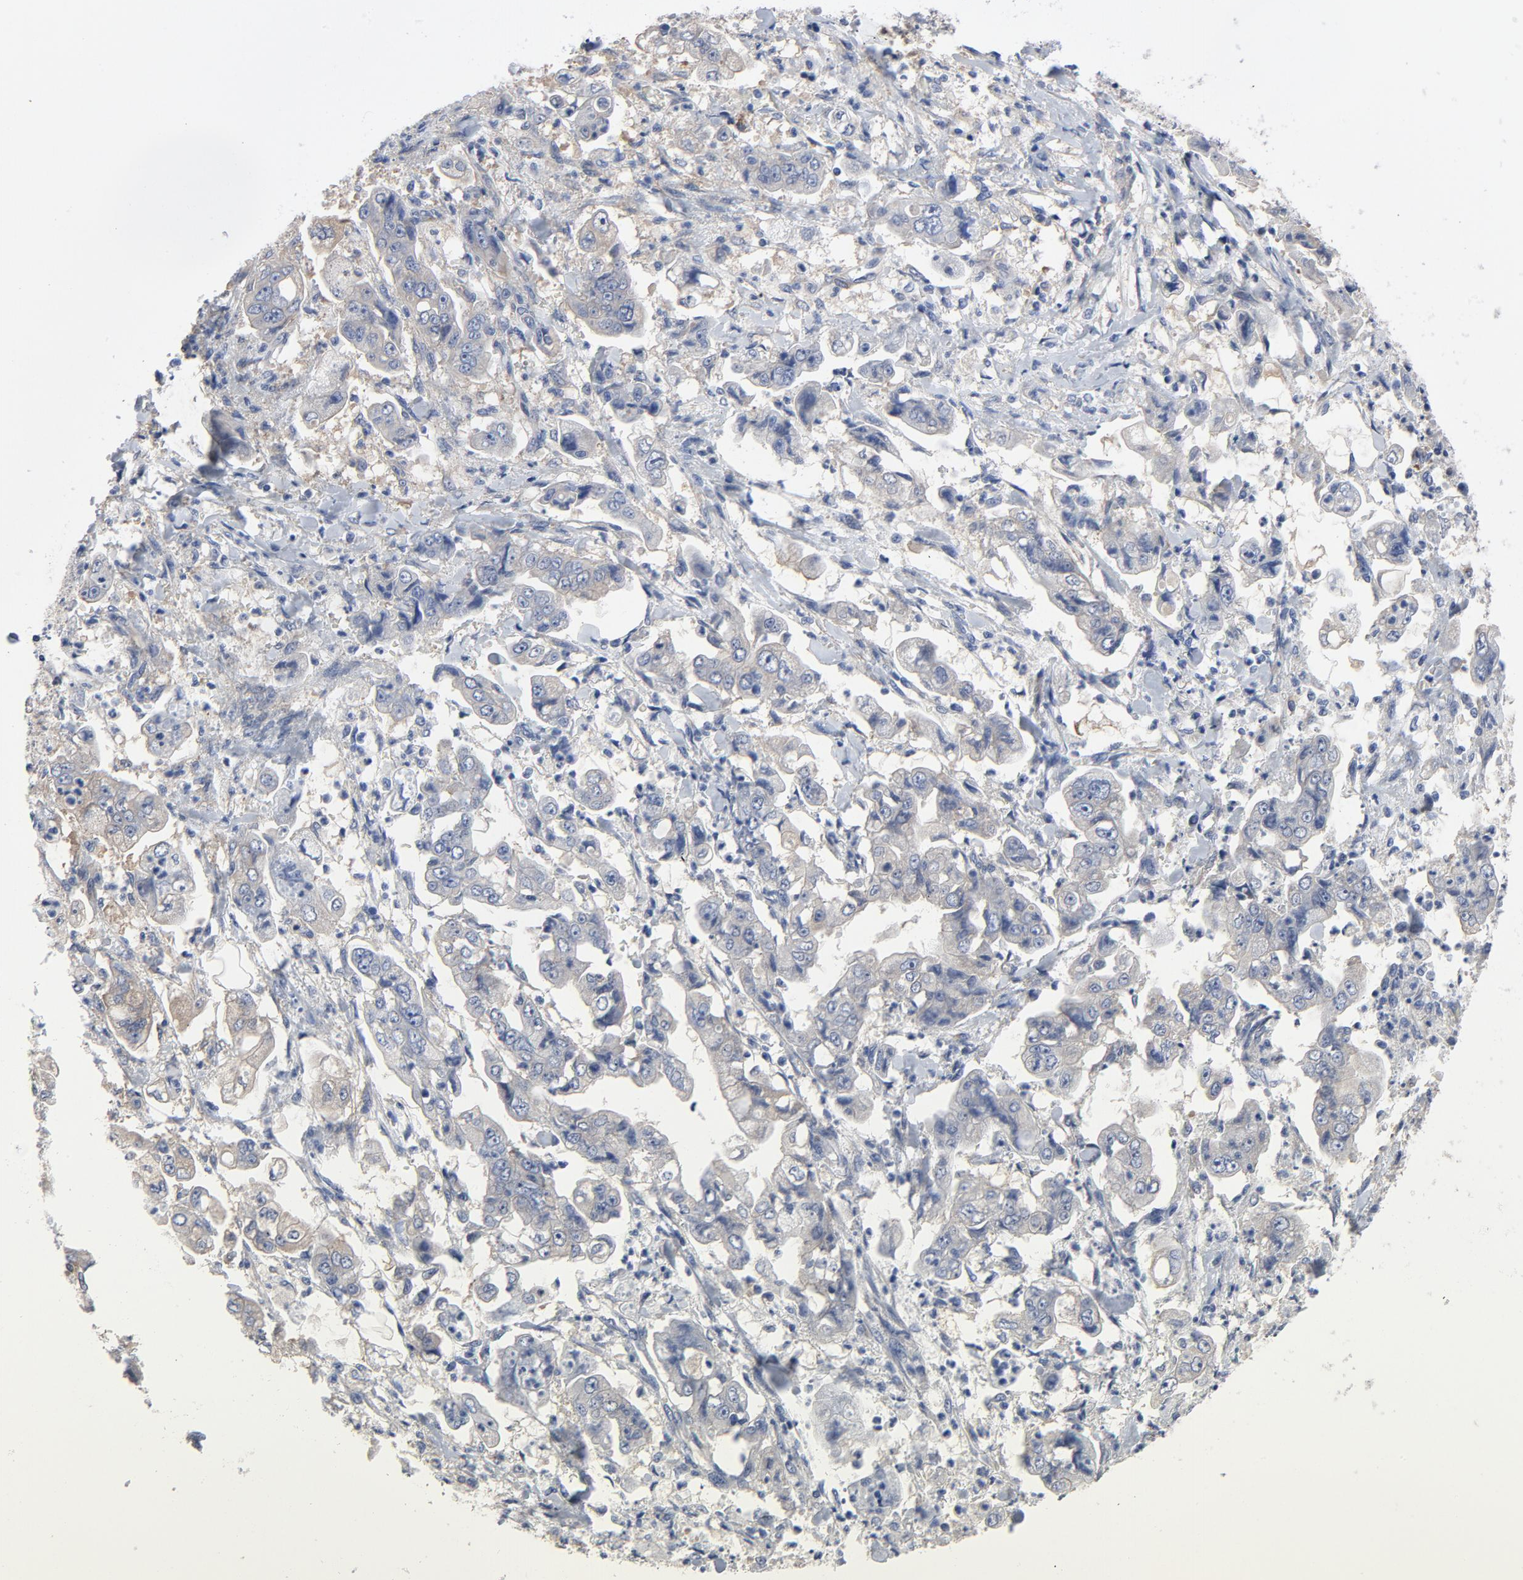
{"staining": {"intensity": "moderate", "quantity": "25%-75%", "location": "cytoplasmic/membranous"}, "tissue": "stomach cancer", "cell_type": "Tumor cells", "image_type": "cancer", "snomed": [{"axis": "morphology", "description": "Adenocarcinoma, NOS"}, {"axis": "topography", "description": "Stomach"}], "caption": "Stomach adenocarcinoma was stained to show a protein in brown. There is medium levels of moderate cytoplasmic/membranous expression in about 25%-75% of tumor cells.", "gene": "DYNLT3", "patient": {"sex": "male", "age": 62}}